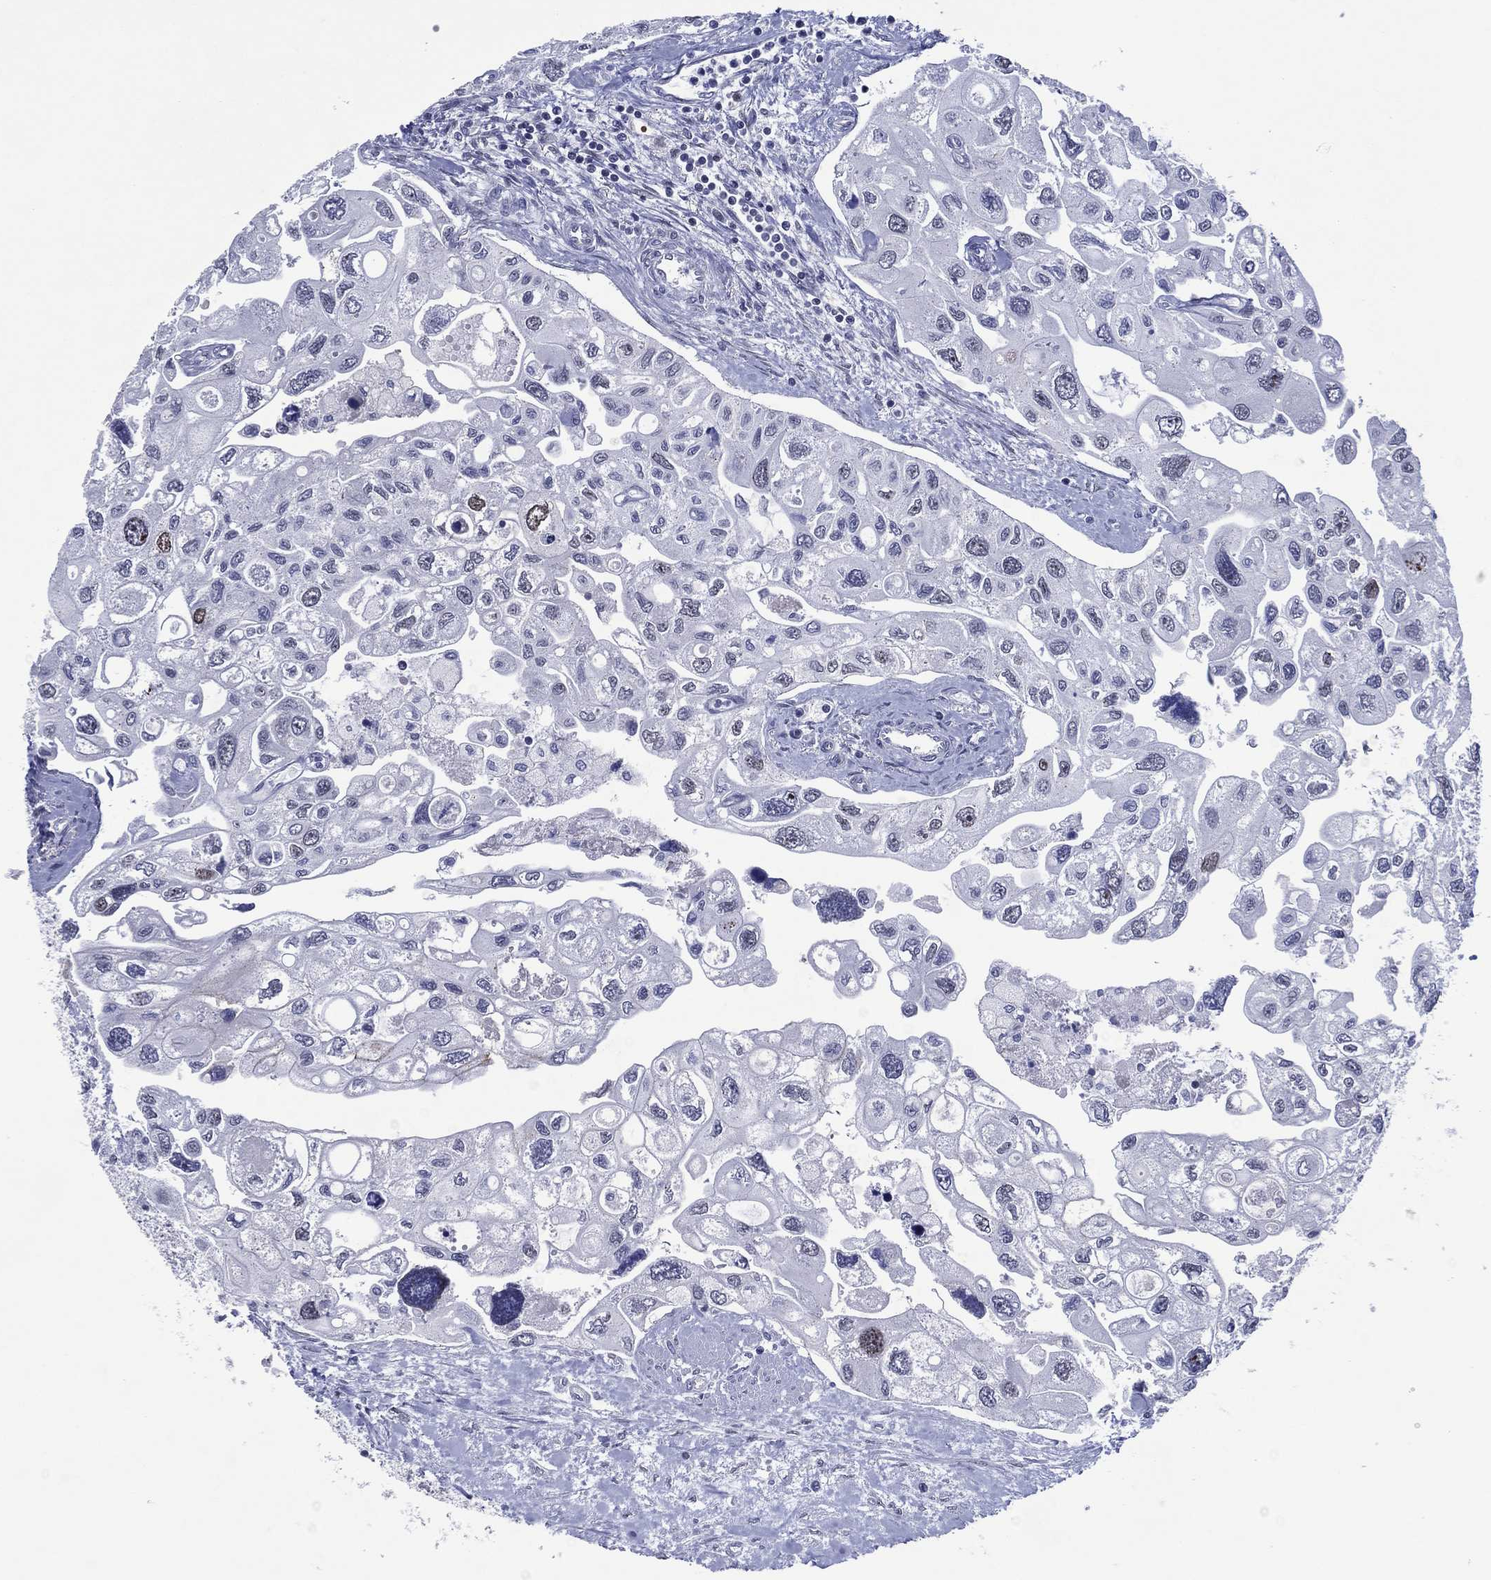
{"staining": {"intensity": "moderate", "quantity": "<25%", "location": "nuclear"}, "tissue": "urothelial cancer", "cell_type": "Tumor cells", "image_type": "cancer", "snomed": [{"axis": "morphology", "description": "Urothelial carcinoma, High grade"}, {"axis": "topography", "description": "Urinary bladder"}], "caption": "A low amount of moderate nuclear staining is present in approximately <25% of tumor cells in urothelial cancer tissue.", "gene": "GATA6", "patient": {"sex": "male", "age": 59}}